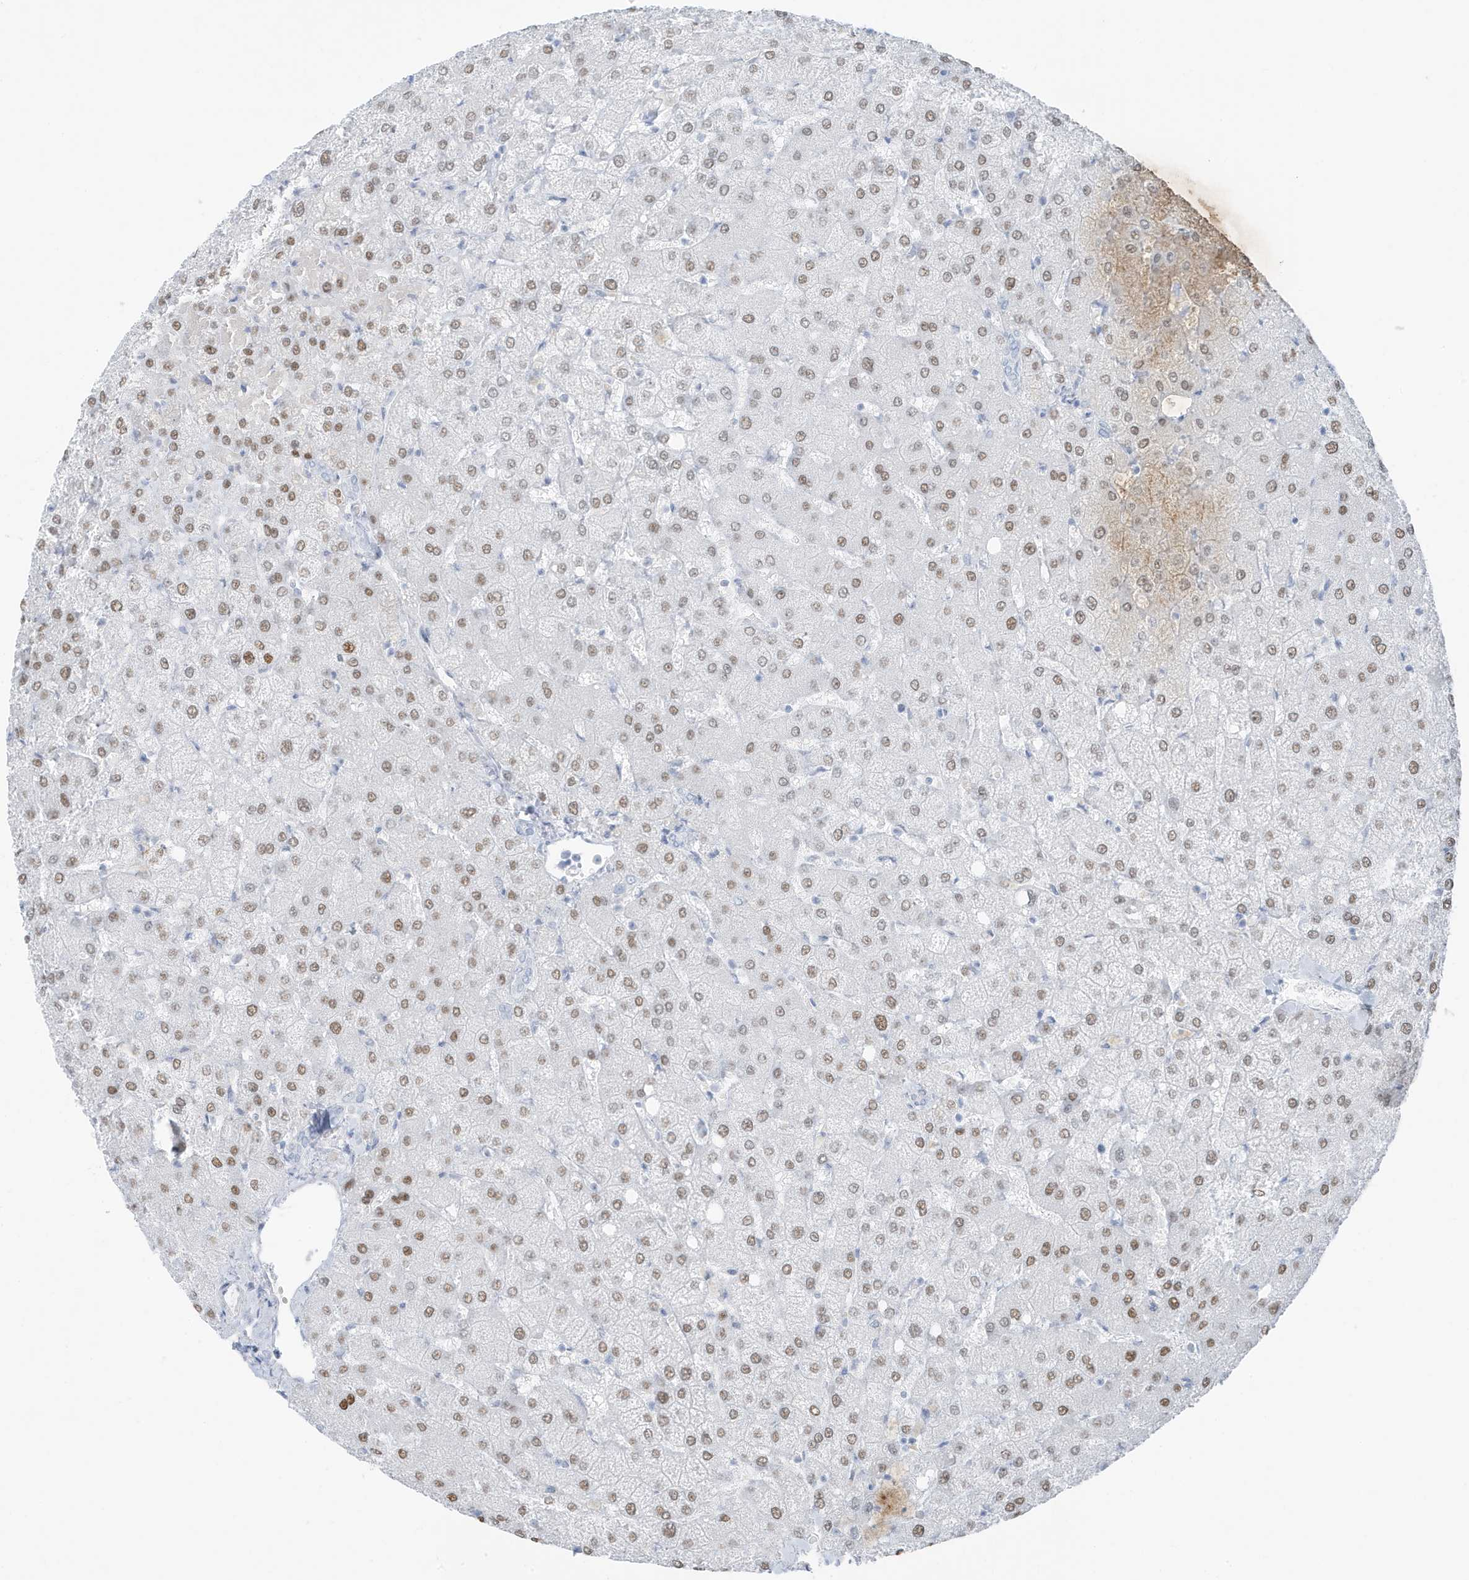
{"staining": {"intensity": "negative", "quantity": "none", "location": "none"}, "tissue": "liver", "cell_type": "Cholangiocytes", "image_type": "normal", "snomed": [{"axis": "morphology", "description": "Normal tissue, NOS"}, {"axis": "topography", "description": "Liver"}], "caption": "IHC of benign liver shows no positivity in cholangiocytes.", "gene": "ZFP64", "patient": {"sex": "female", "age": 54}}